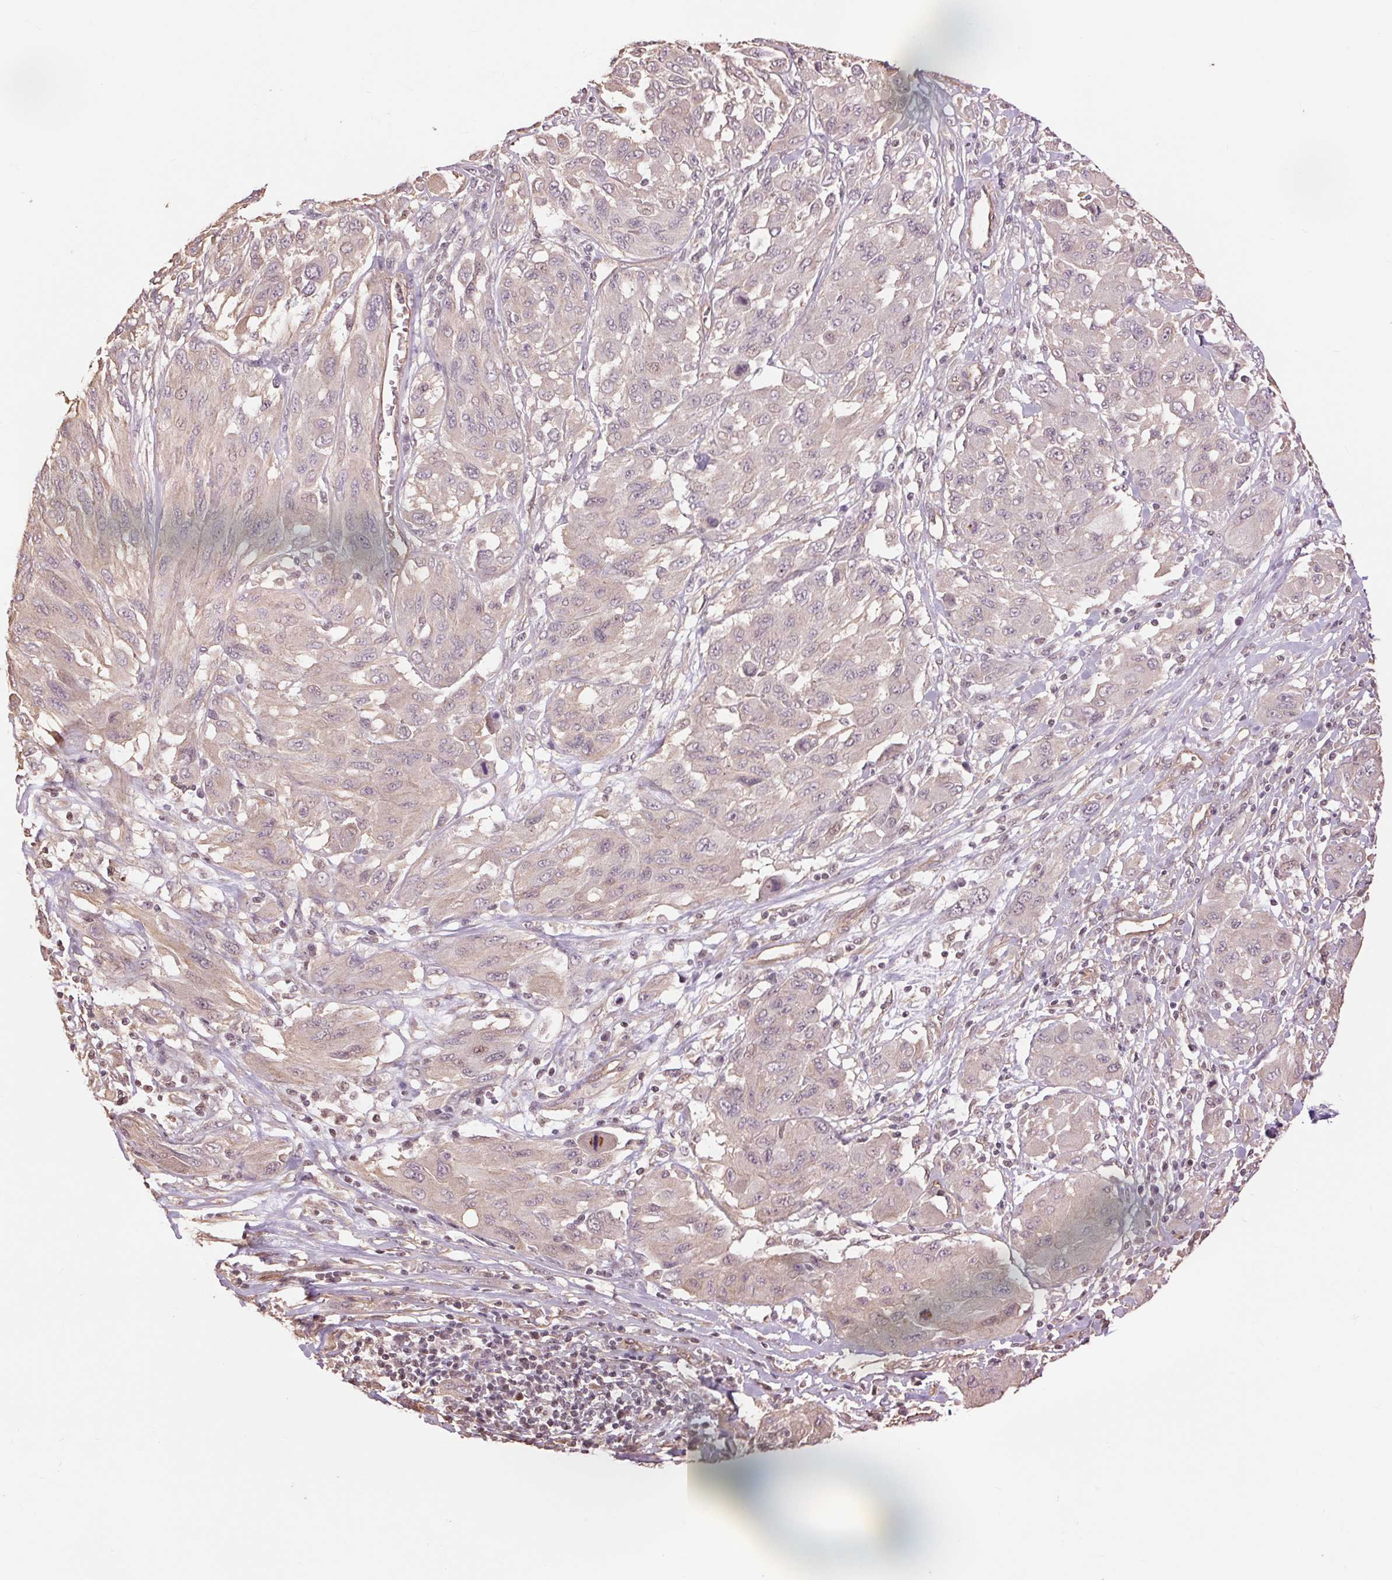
{"staining": {"intensity": "negative", "quantity": "none", "location": "none"}, "tissue": "melanoma", "cell_type": "Tumor cells", "image_type": "cancer", "snomed": [{"axis": "morphology", "description": "Malignant melanoma, NOS"}, {"axis": "topography", "description": "Skin"}], "caption": "A photomicrograph of melanoma stained for a protein shows no brown staining in tumor cells.", "gene": "PALM", "patient": {"sex": "female", "age": 91}}